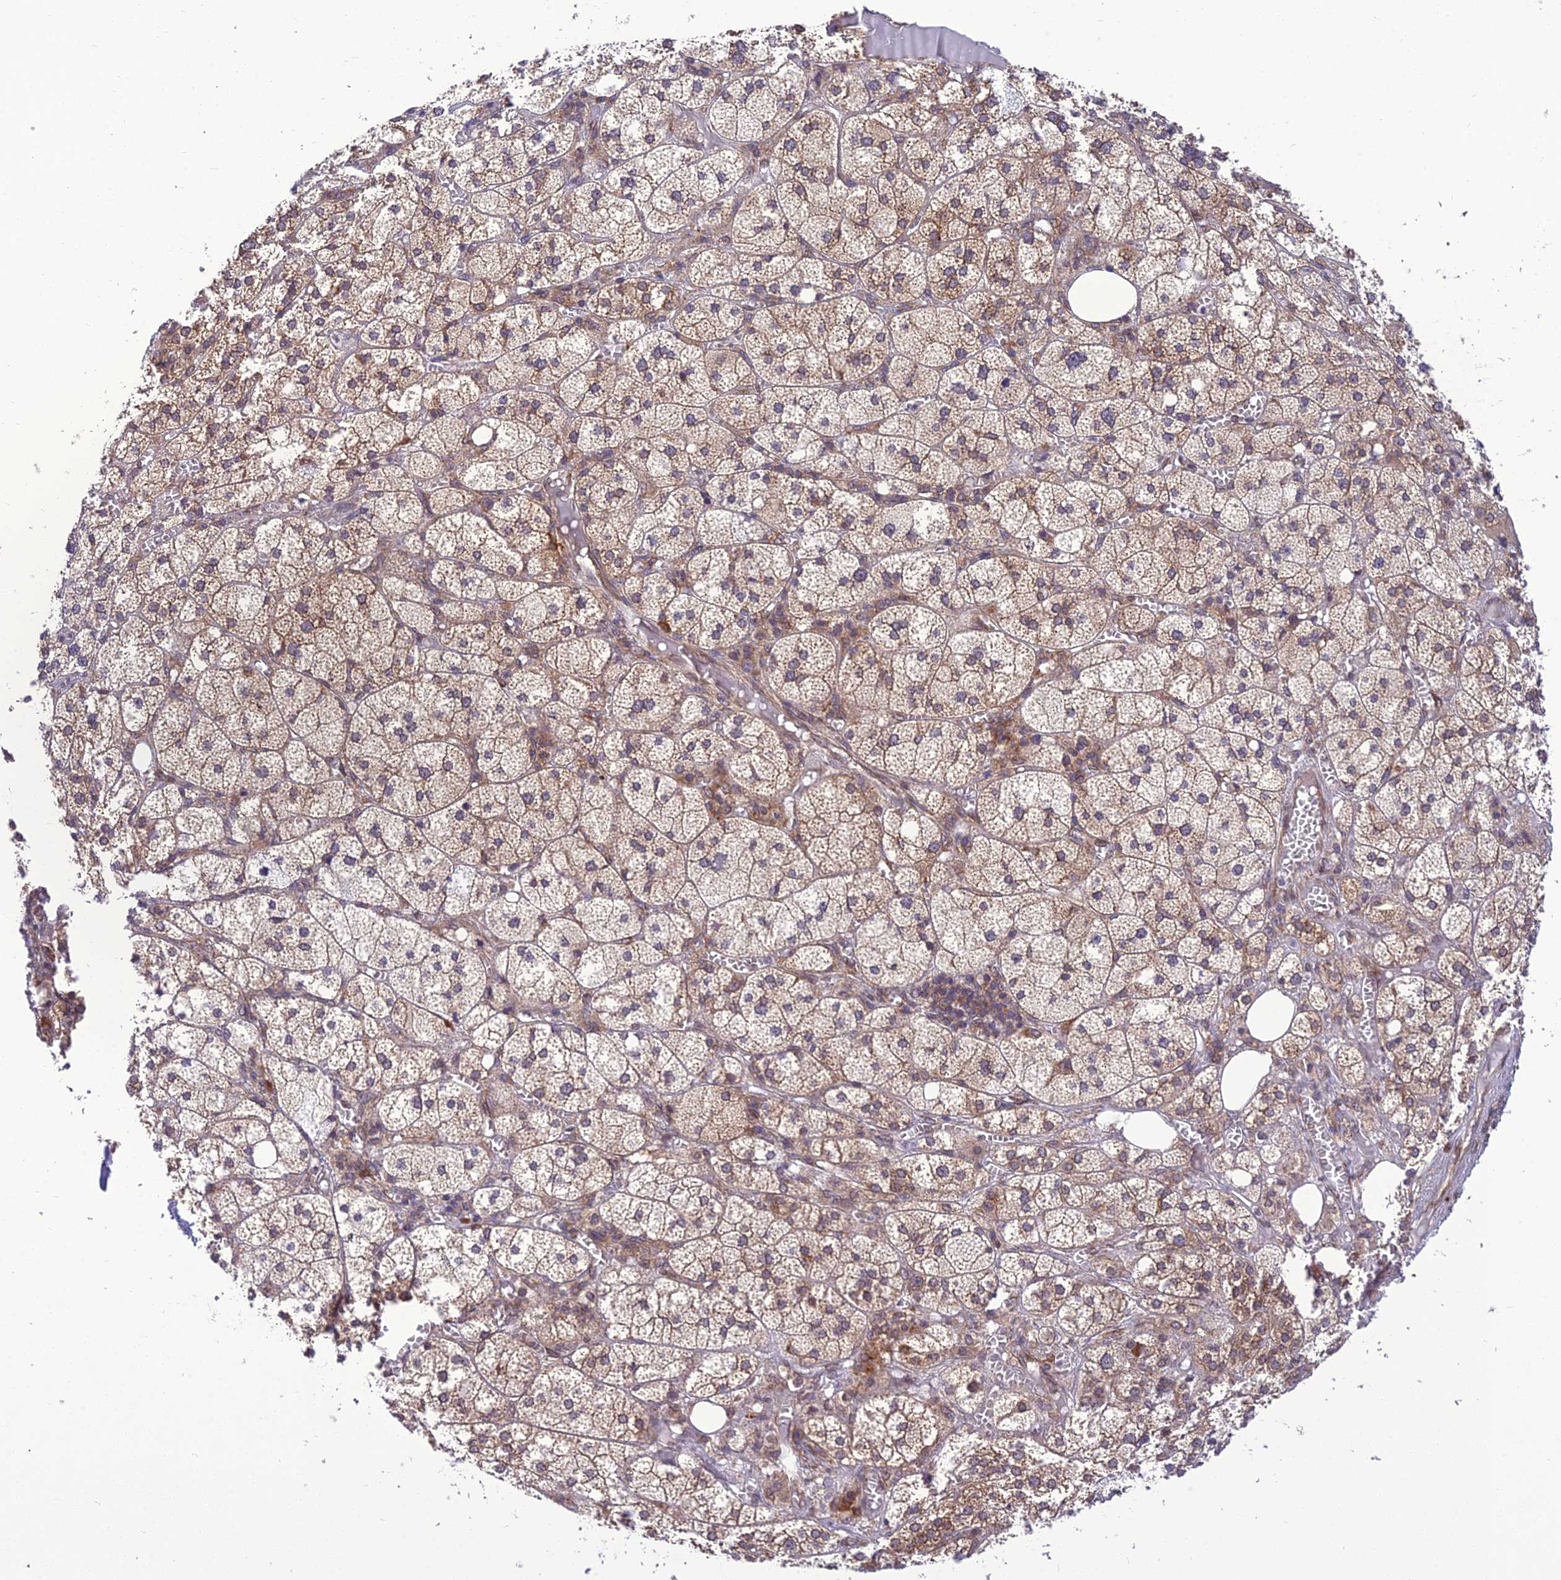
{"staining": {"intensity": "moderate", "quantity": "25%-75%", "location": "cytoplasmic/membranous"}, "tissue": "adrenal gland", "cell_type": "Glandular cells", "image_type": "normal", "snomed": [{"axis": "morphology", "description": "Normal tissue, NOS"}, {"axis": "topography", "description": "Adrenal gland"}], "caption": "A brown stain shows moderate cytoplasmic/membranous expression of a protein in glandular cells of unremarkable adrenal gland.", "gene": "DHCR7", "patient": {"sex": "female", "age": 61}}